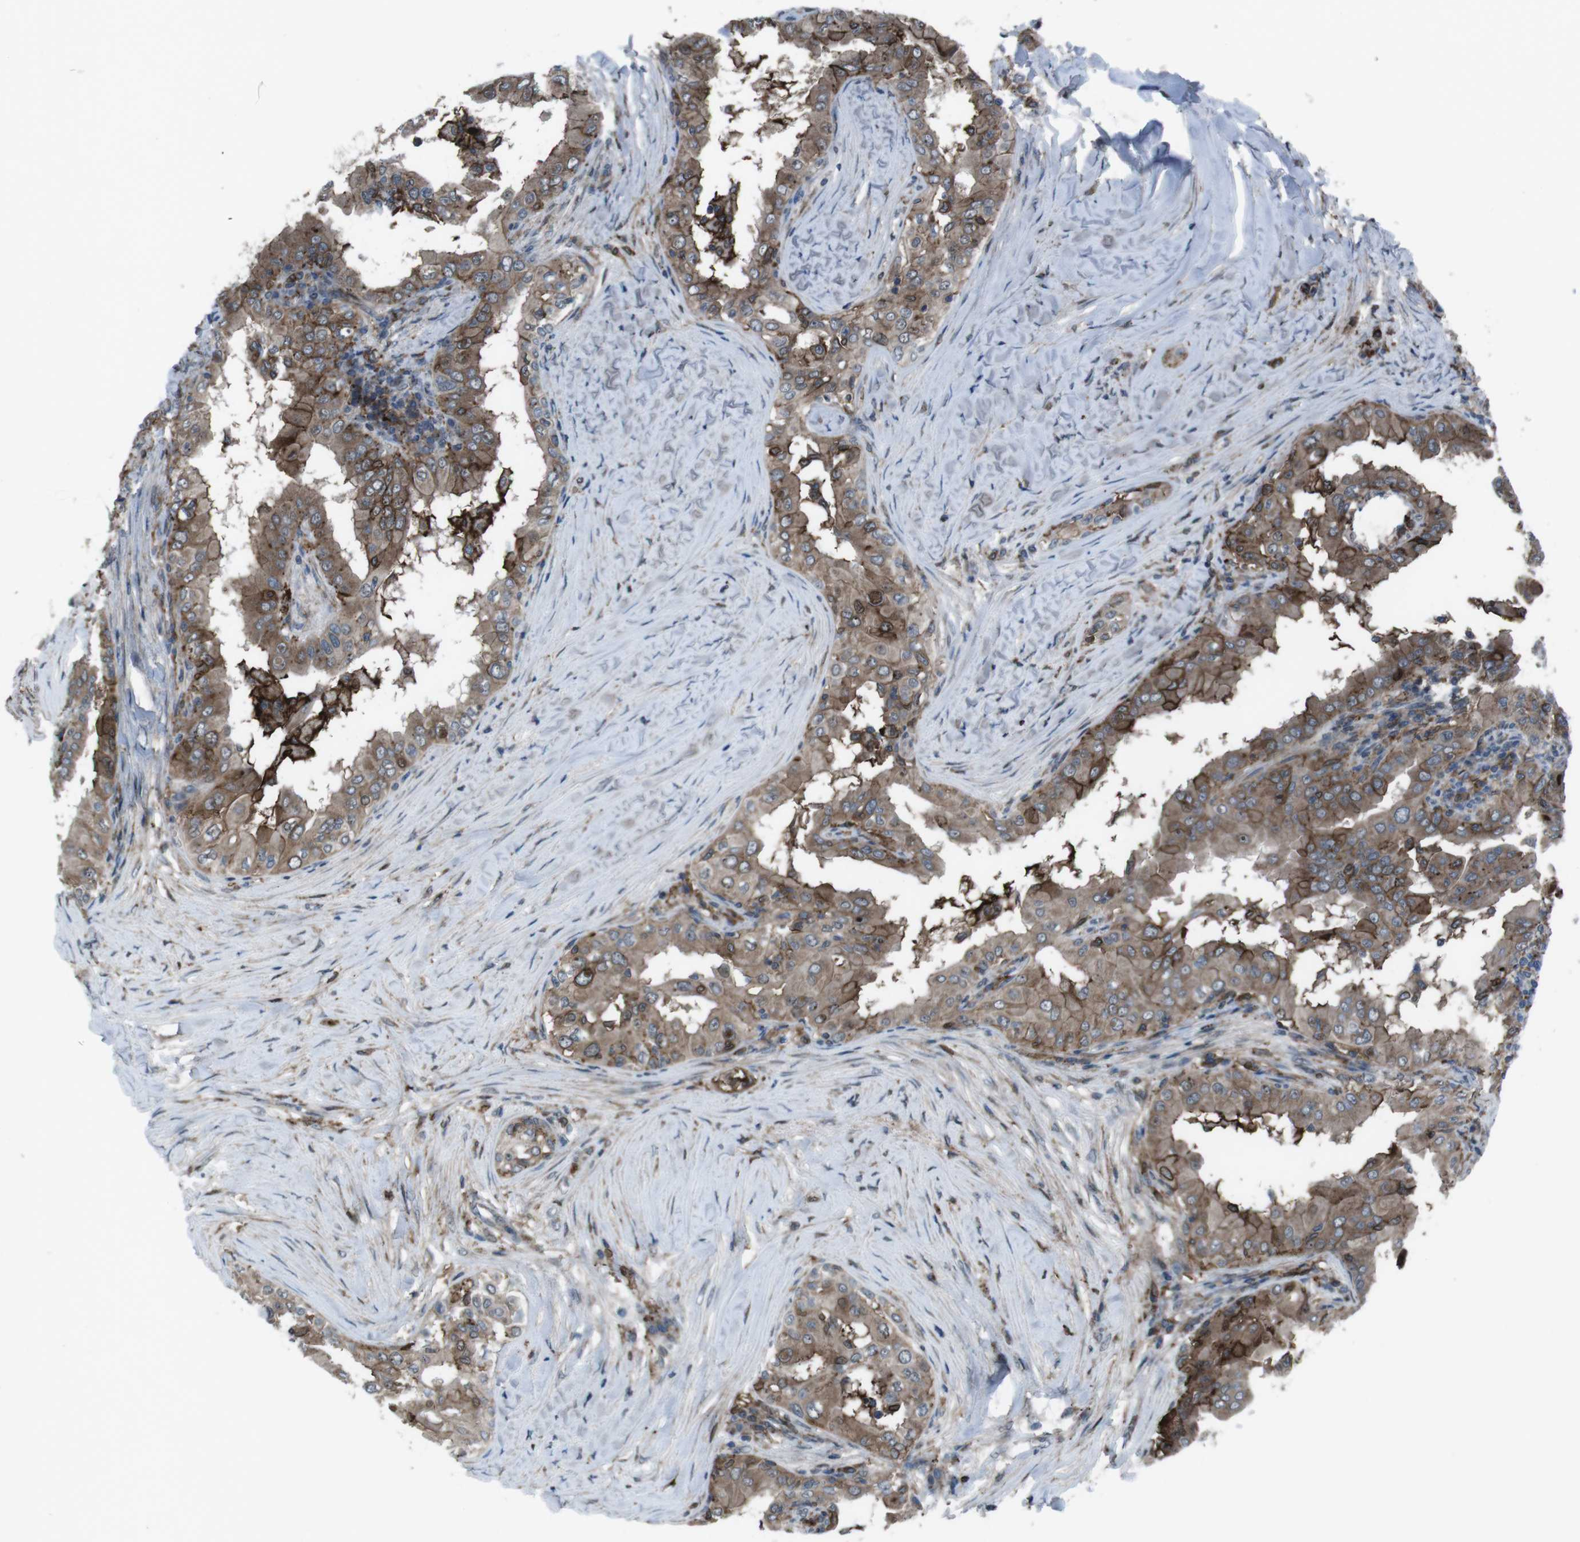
{"staining": {"intensity": "moderate", "quantity": ">75%", "location": "cytoplasmic/membranous"}, "tissue": "thyroid cancer", "cell_type": "Tumor cells", "image_type": "cancer", "snomed": [{"axis": "morphology", "description": "Papillary adenocarcinoma, NOS"}, {"axis": "topography", "description": "Thyroid gland"}], "caption": "High-power microscopy captured an immunohistochemistry image of thyroid papillary adenocarcinoma, revealing moderate cytoplasmic/membranous expression in approximately >75% of tumor cells.", "gene": "GDF10", "patient": {"sex": "male", "age": 33}}